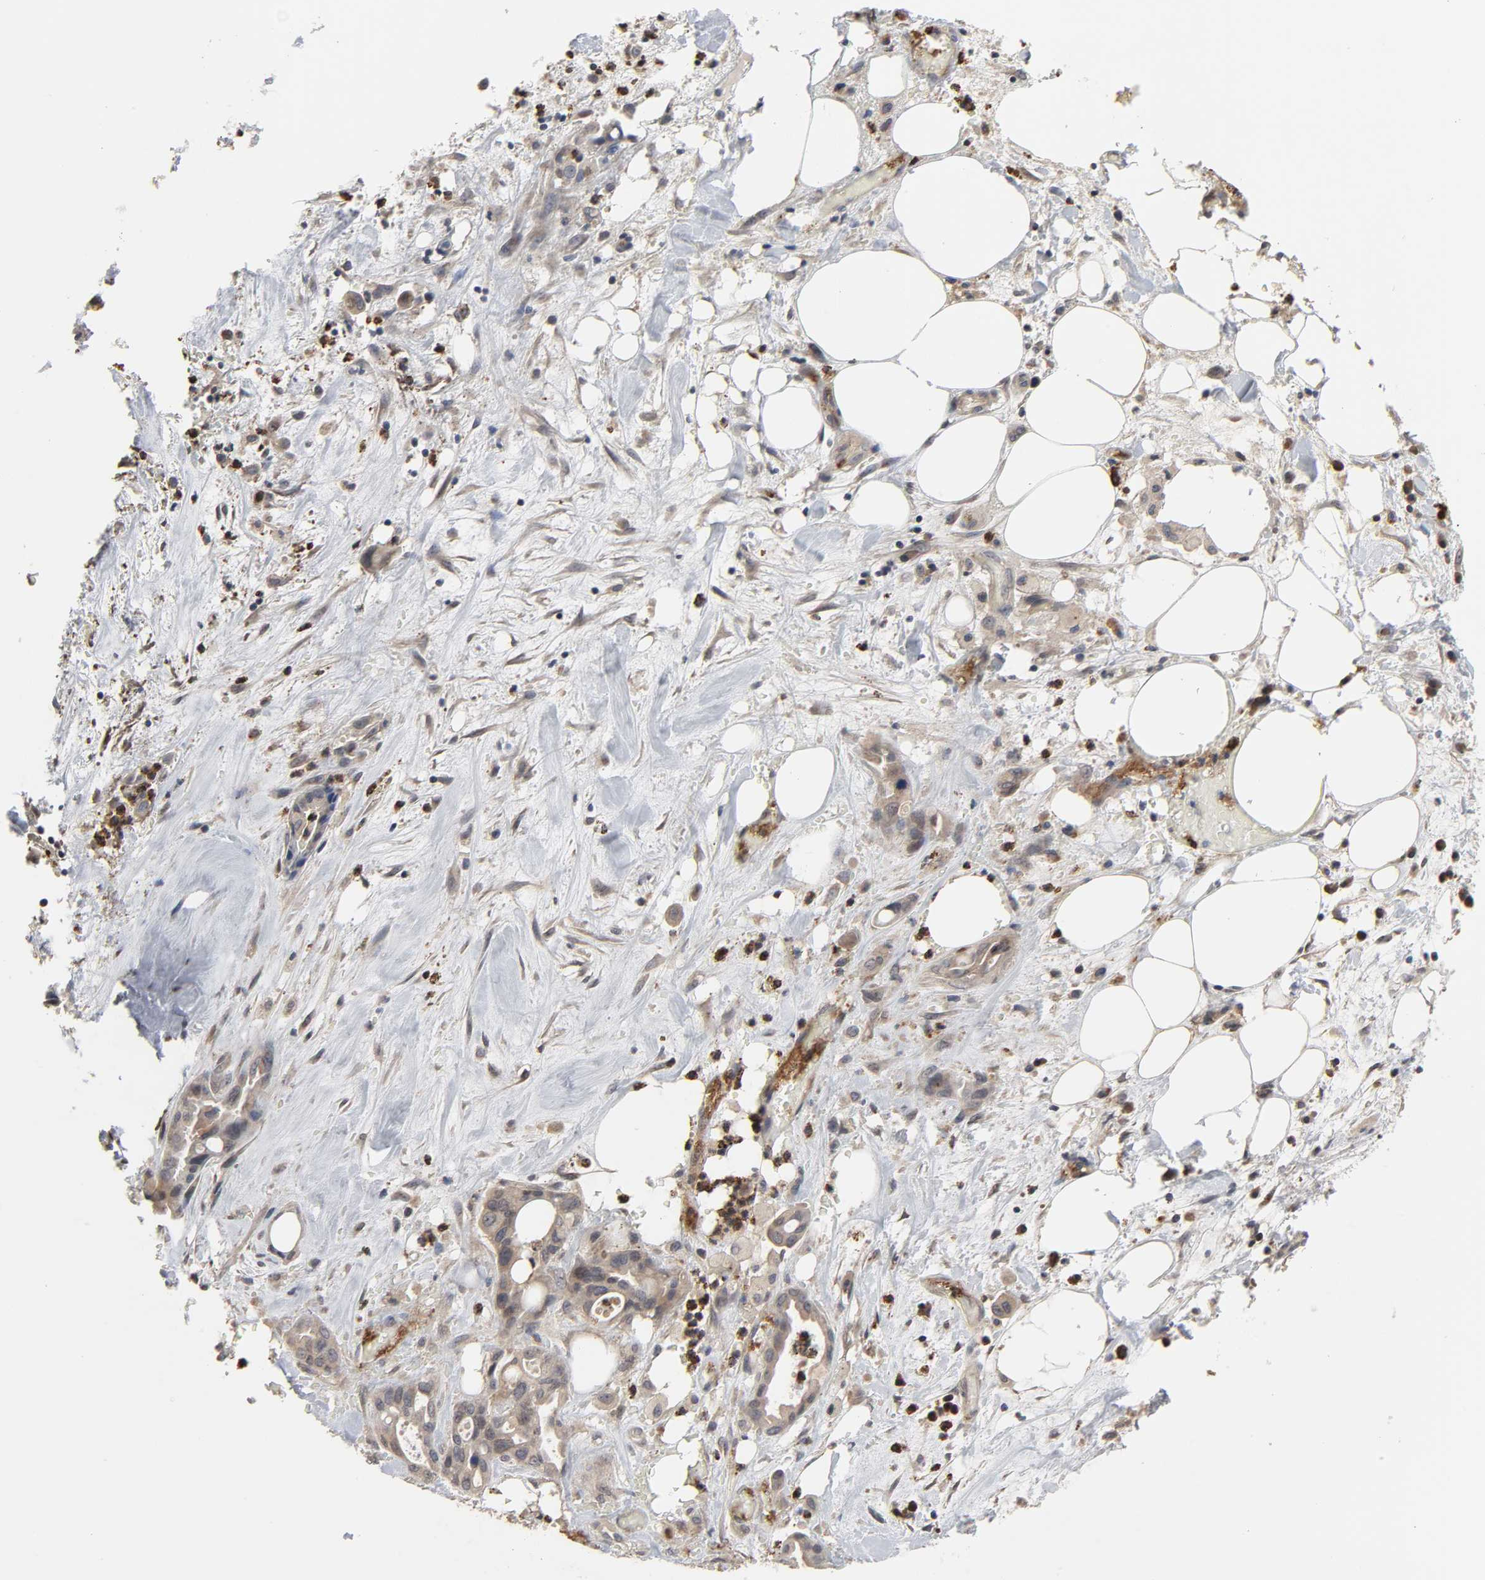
{"staining": {"intensity": "weak", "quantity": ">75%", "location": "cytoplasmic/membranous"}, "tissue": "liver cancer", "cell_type": "Tumor cells", "image_type": "cancer", "snomed": [{"axis": "morphology", "description": "Cholangiocarcinoma"}, {"axis": "topography", "description": "Liver"}], "caption": "Brown immunohistochemical staining in human liver cholangiocarcinoma shows weak cytoplasmic/membranous staining in about >75% of tumor cells.", "gene": "CCDC175", "patient": {"sex": "female", "age": 68}}